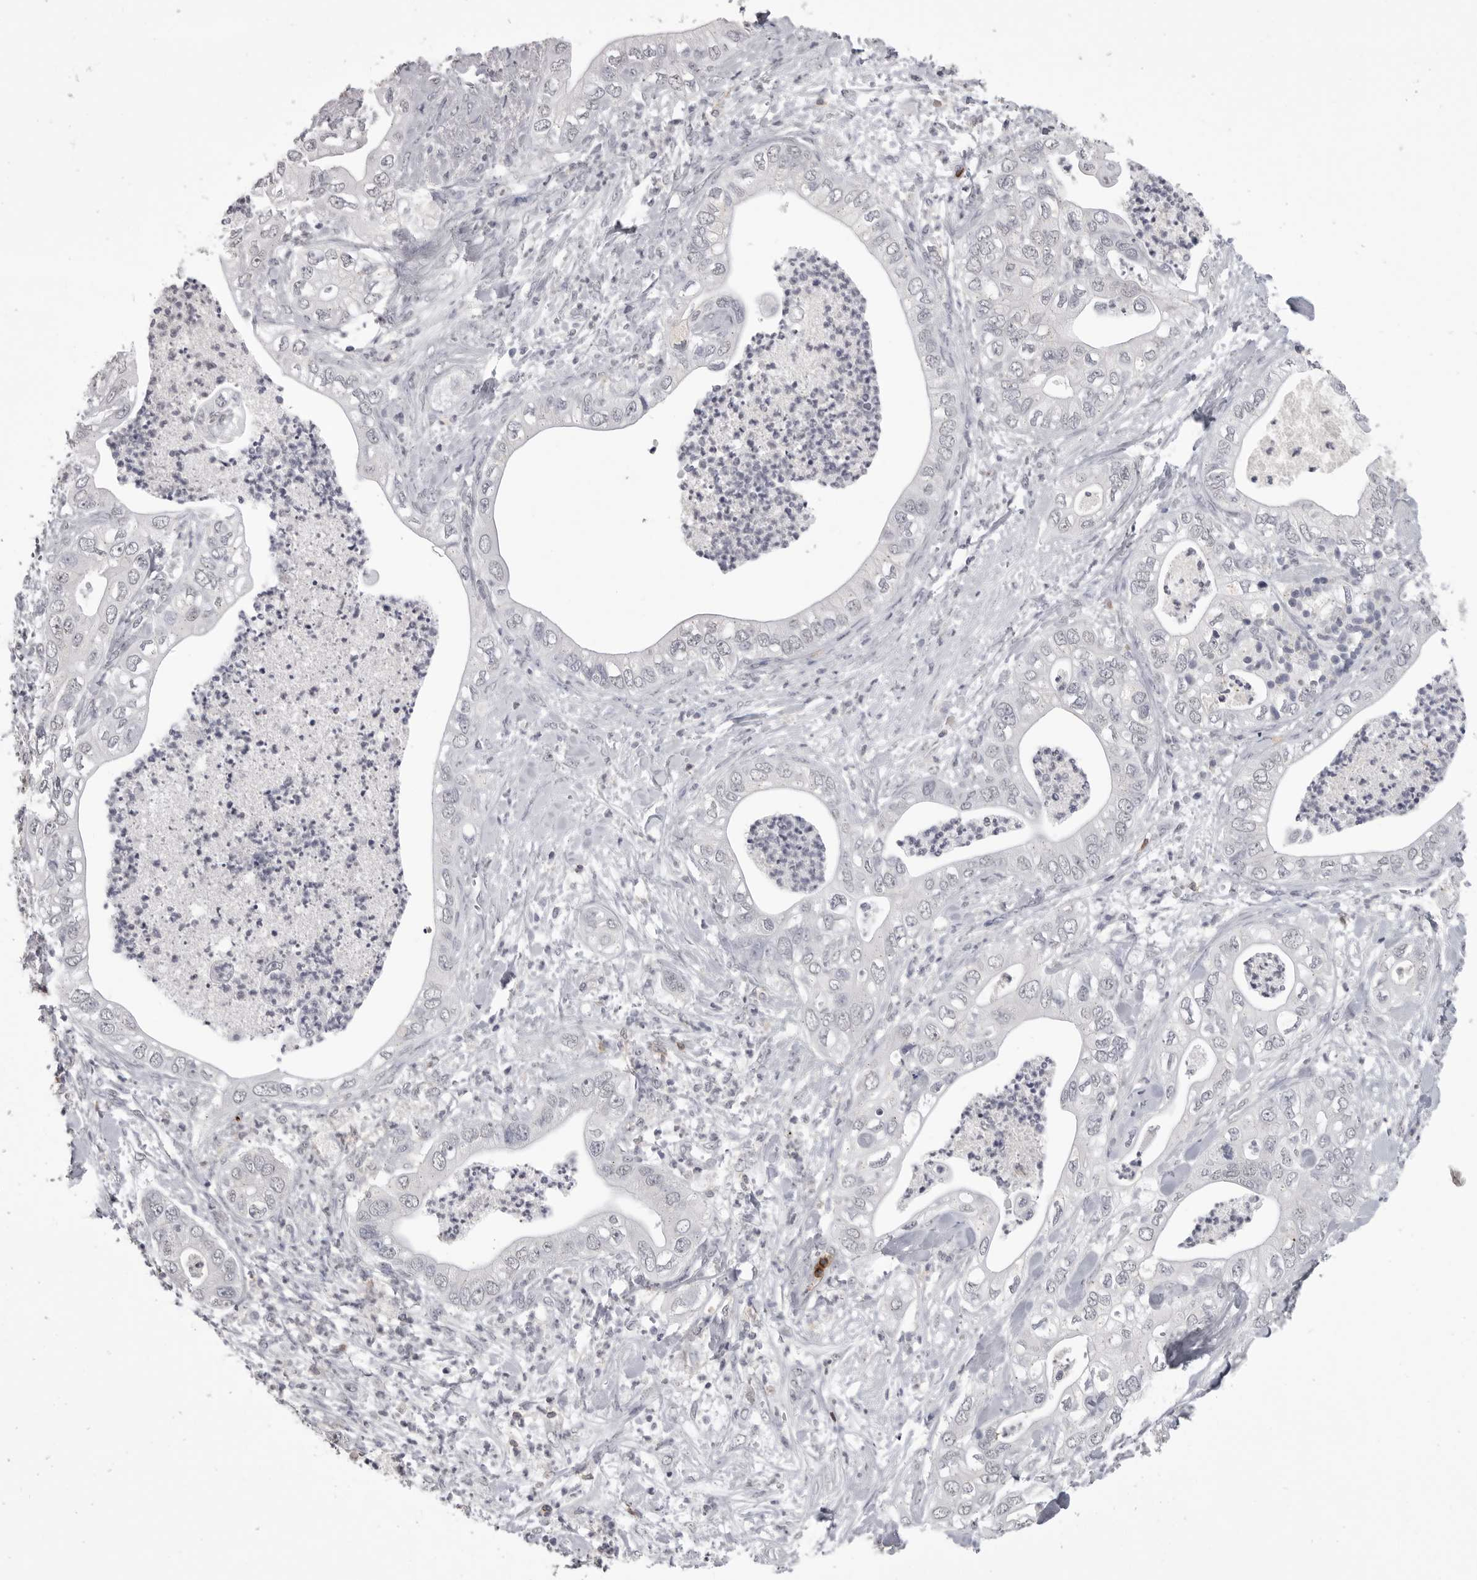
{"staining": {"intensity": "negative", "quantity": "none", "location": "none"}, "tissue": "pancreatic cancer", "cell_type": "Tumor cells", "image_type": "cancer", "snomed": [{"axis": "morphology", "description": "Adenocarcinoma, NOS"}, {"axis": "topography", "description": "Pancreas"}], "caption": "This is a image of IHC staining of pancreatic cancer, which shows no positivity in tumor cells.", "gene": "ITGAL", "patient": {"sex": "female", "age": 78}}